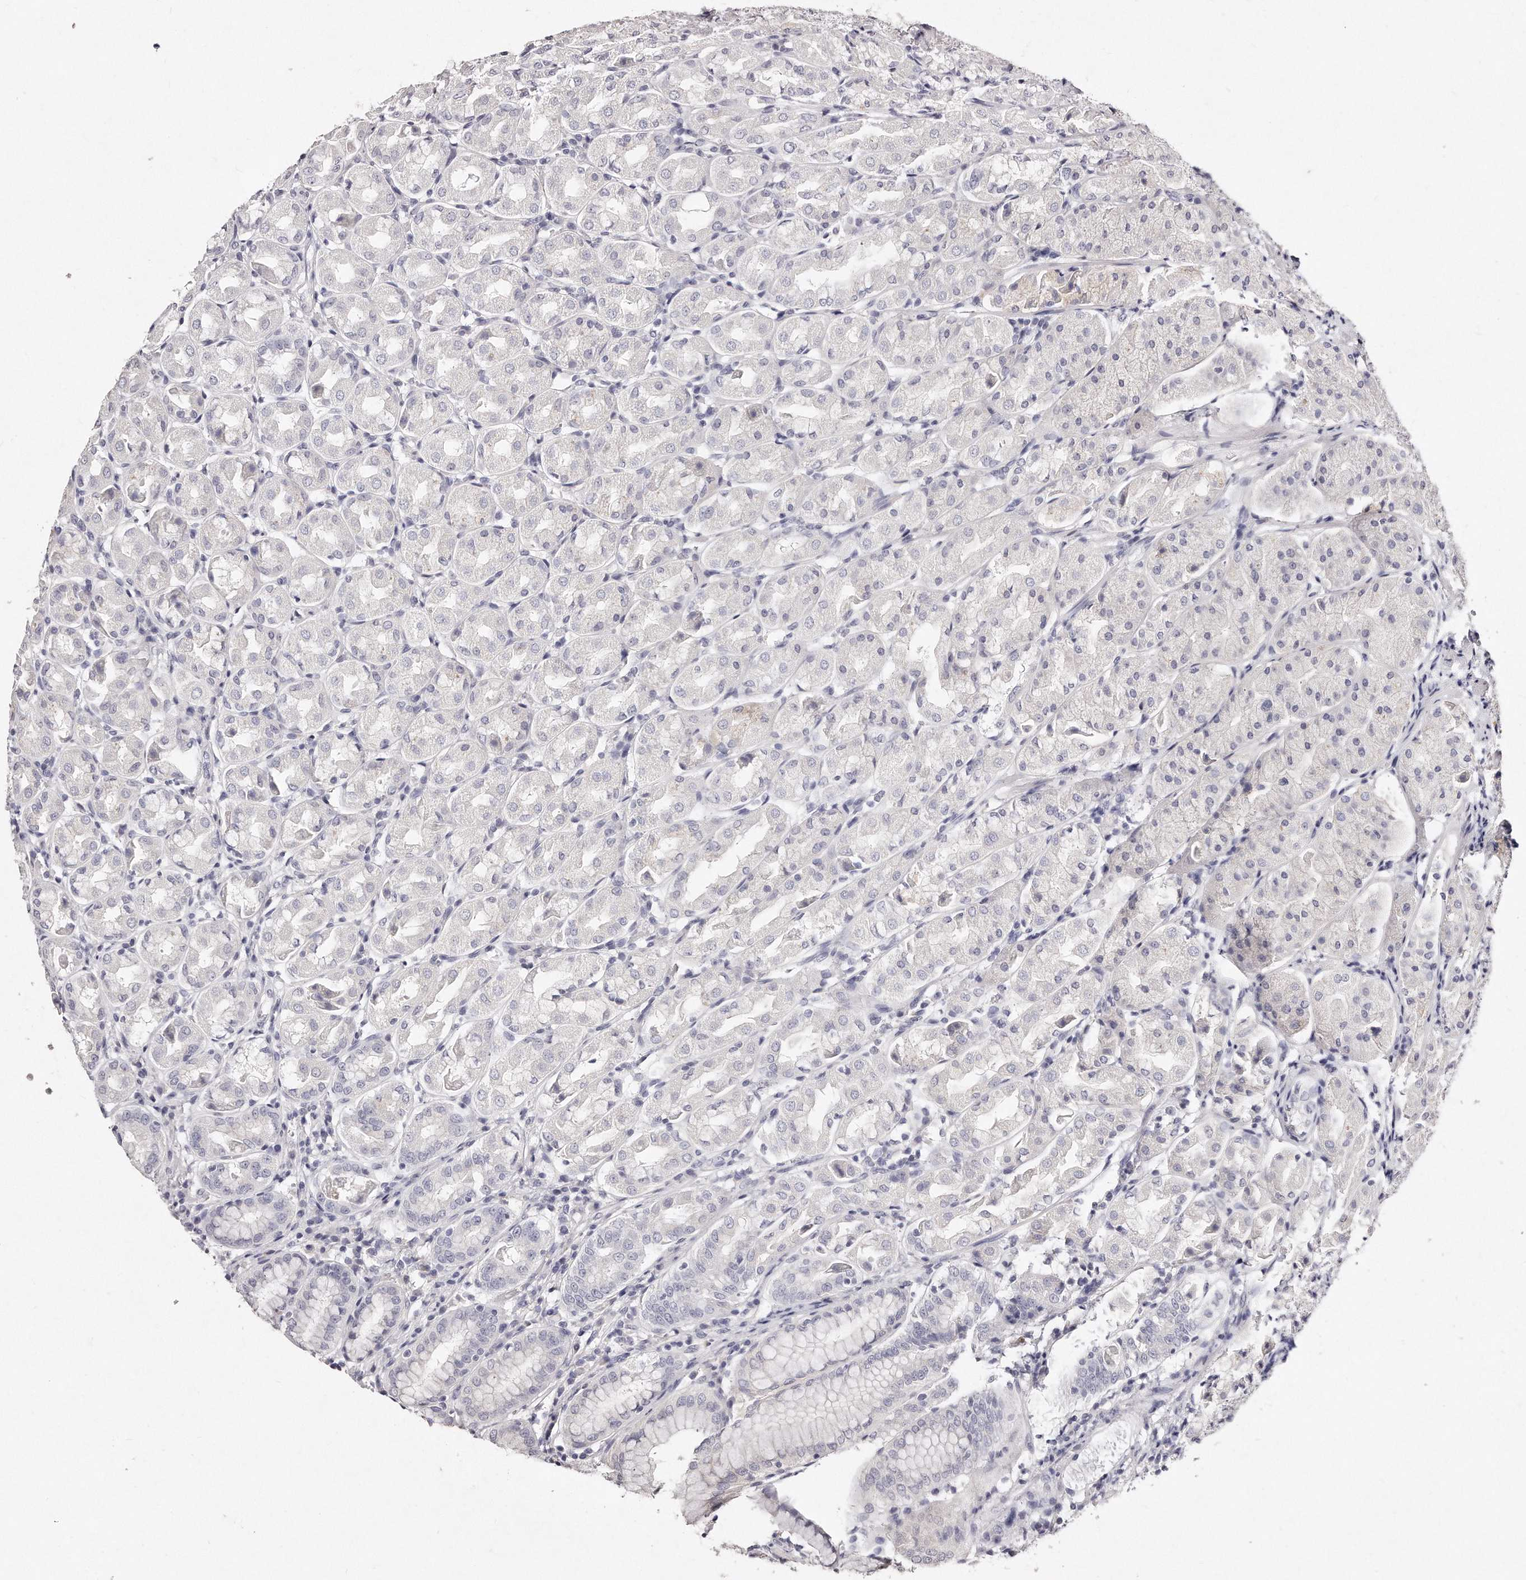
{"staining": {"intensity": "negative", "quantity": "none", "location": "none"}, "tissue": "stomach", "cell_type": "Glandular cells", "image_type": "normal", "snomed": [{"axis": "morphology", "description": "Normal tissue, NOS"}, {"axis": "topography", "description": "Stomach"}, {"axis": "topography", "description": "Stomach, lower"}], "caption": "Immunohistochemistry (IHC) photomicrograph of normal stomach stained for a protein (brown), which demonstrates no positivity in glandular cells. Brightfield microscopy of immunohistochemistry stained with DAB (3,3'-diaminobenzidine) (brown) and hematoxylin (blue), captured at high magnification.", "gene": "GDA", "patient": {"sex": "female", "age": 56}}